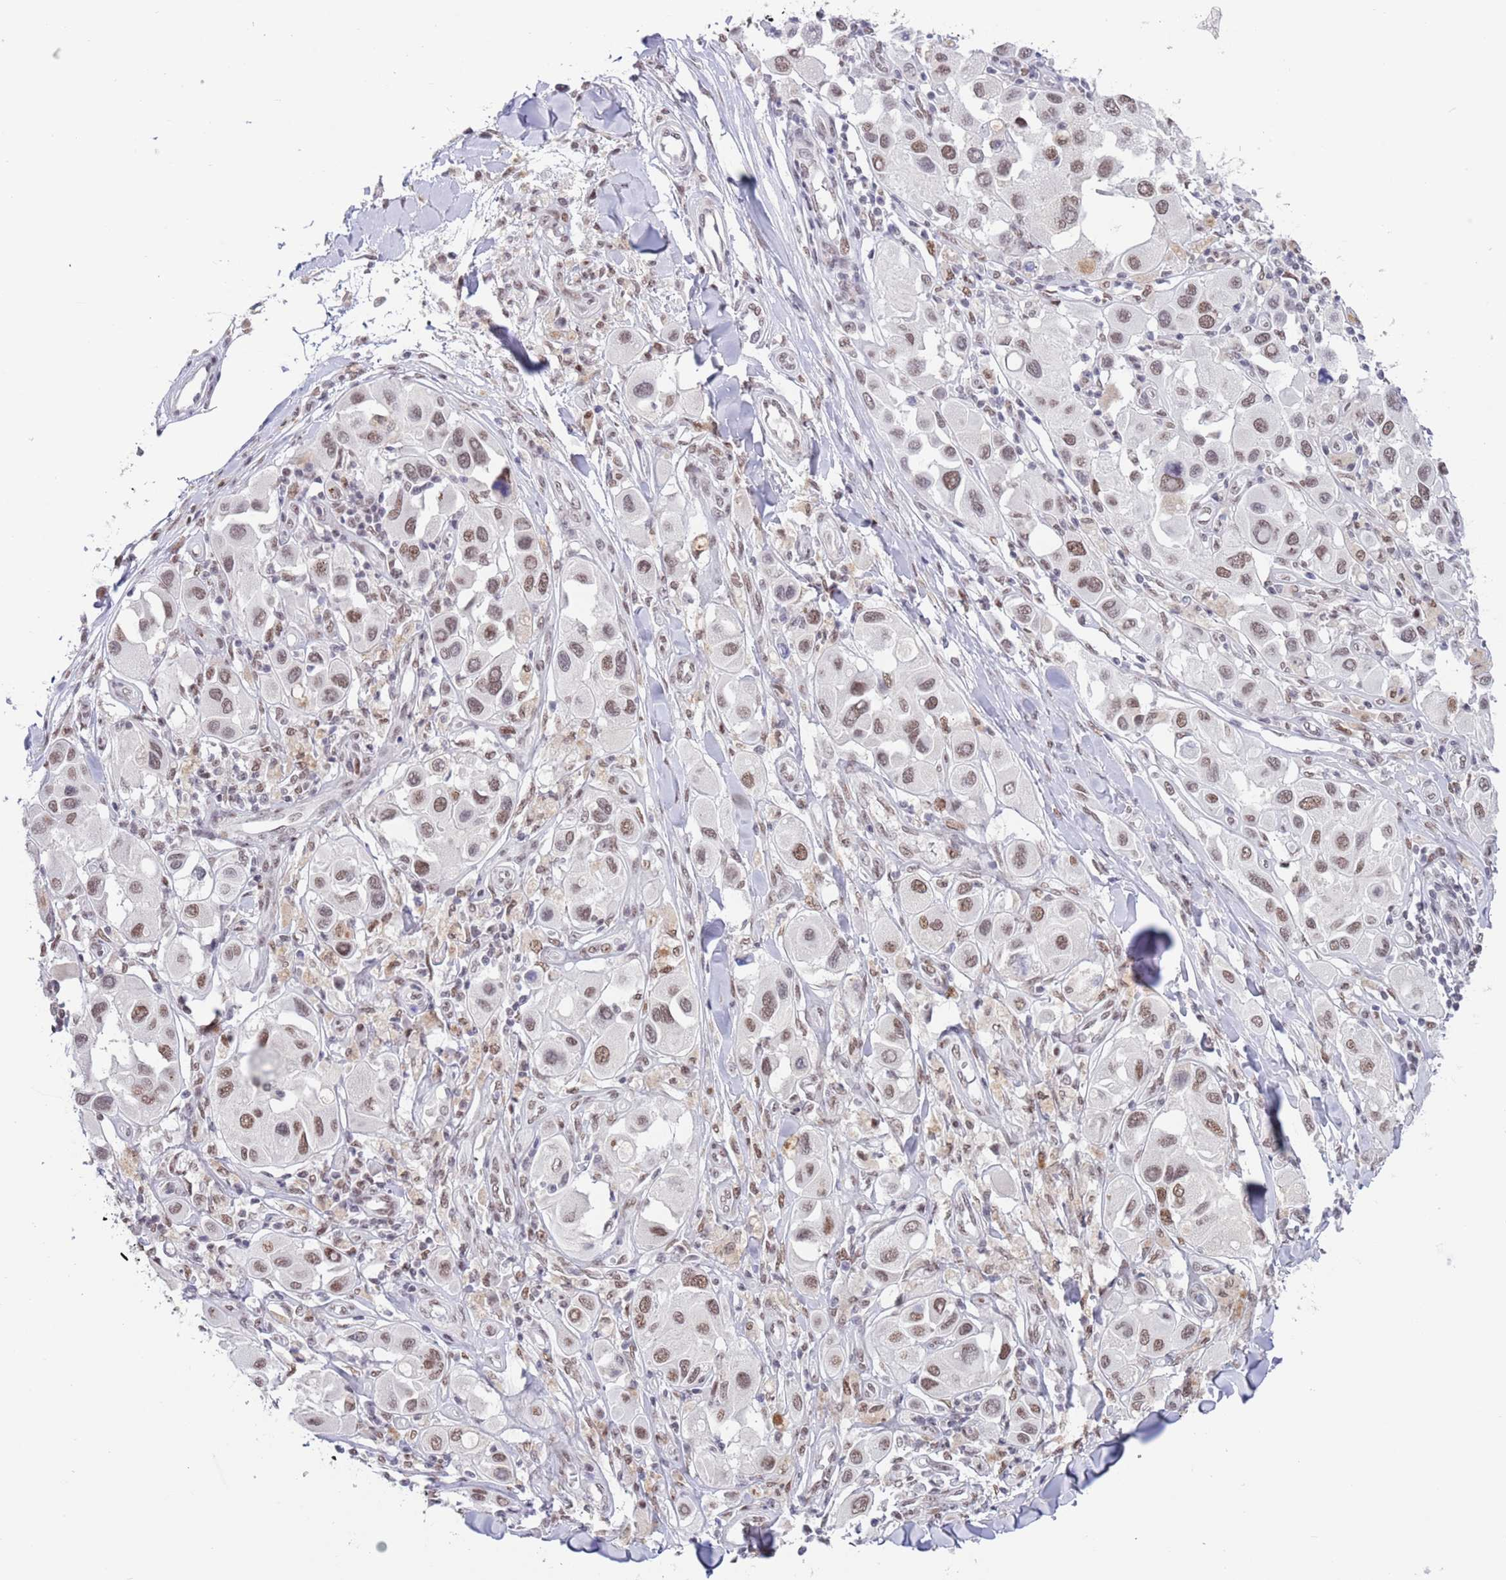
{"staining": {"intensity": "moderate", "quantity": ">75%", "location": "nuclear"}, "tissue": "melanoma", "cell_type": "Tumor cells", "image_type": "cancer", "snomed": [{"axis": "morphology", "description": "Malignant melanoma, Metastatic site"}, {"axis": "topography", "description": "Skin"}], "caption": "Immunohistochemistry micrograph of melanoma stained for a protein (brown), which exhibits medium levels of moderate nuclear staining in about >75% of tumor cells.", "gene": "ZNF382", "patient": {"sex": "male", "age": 41}}